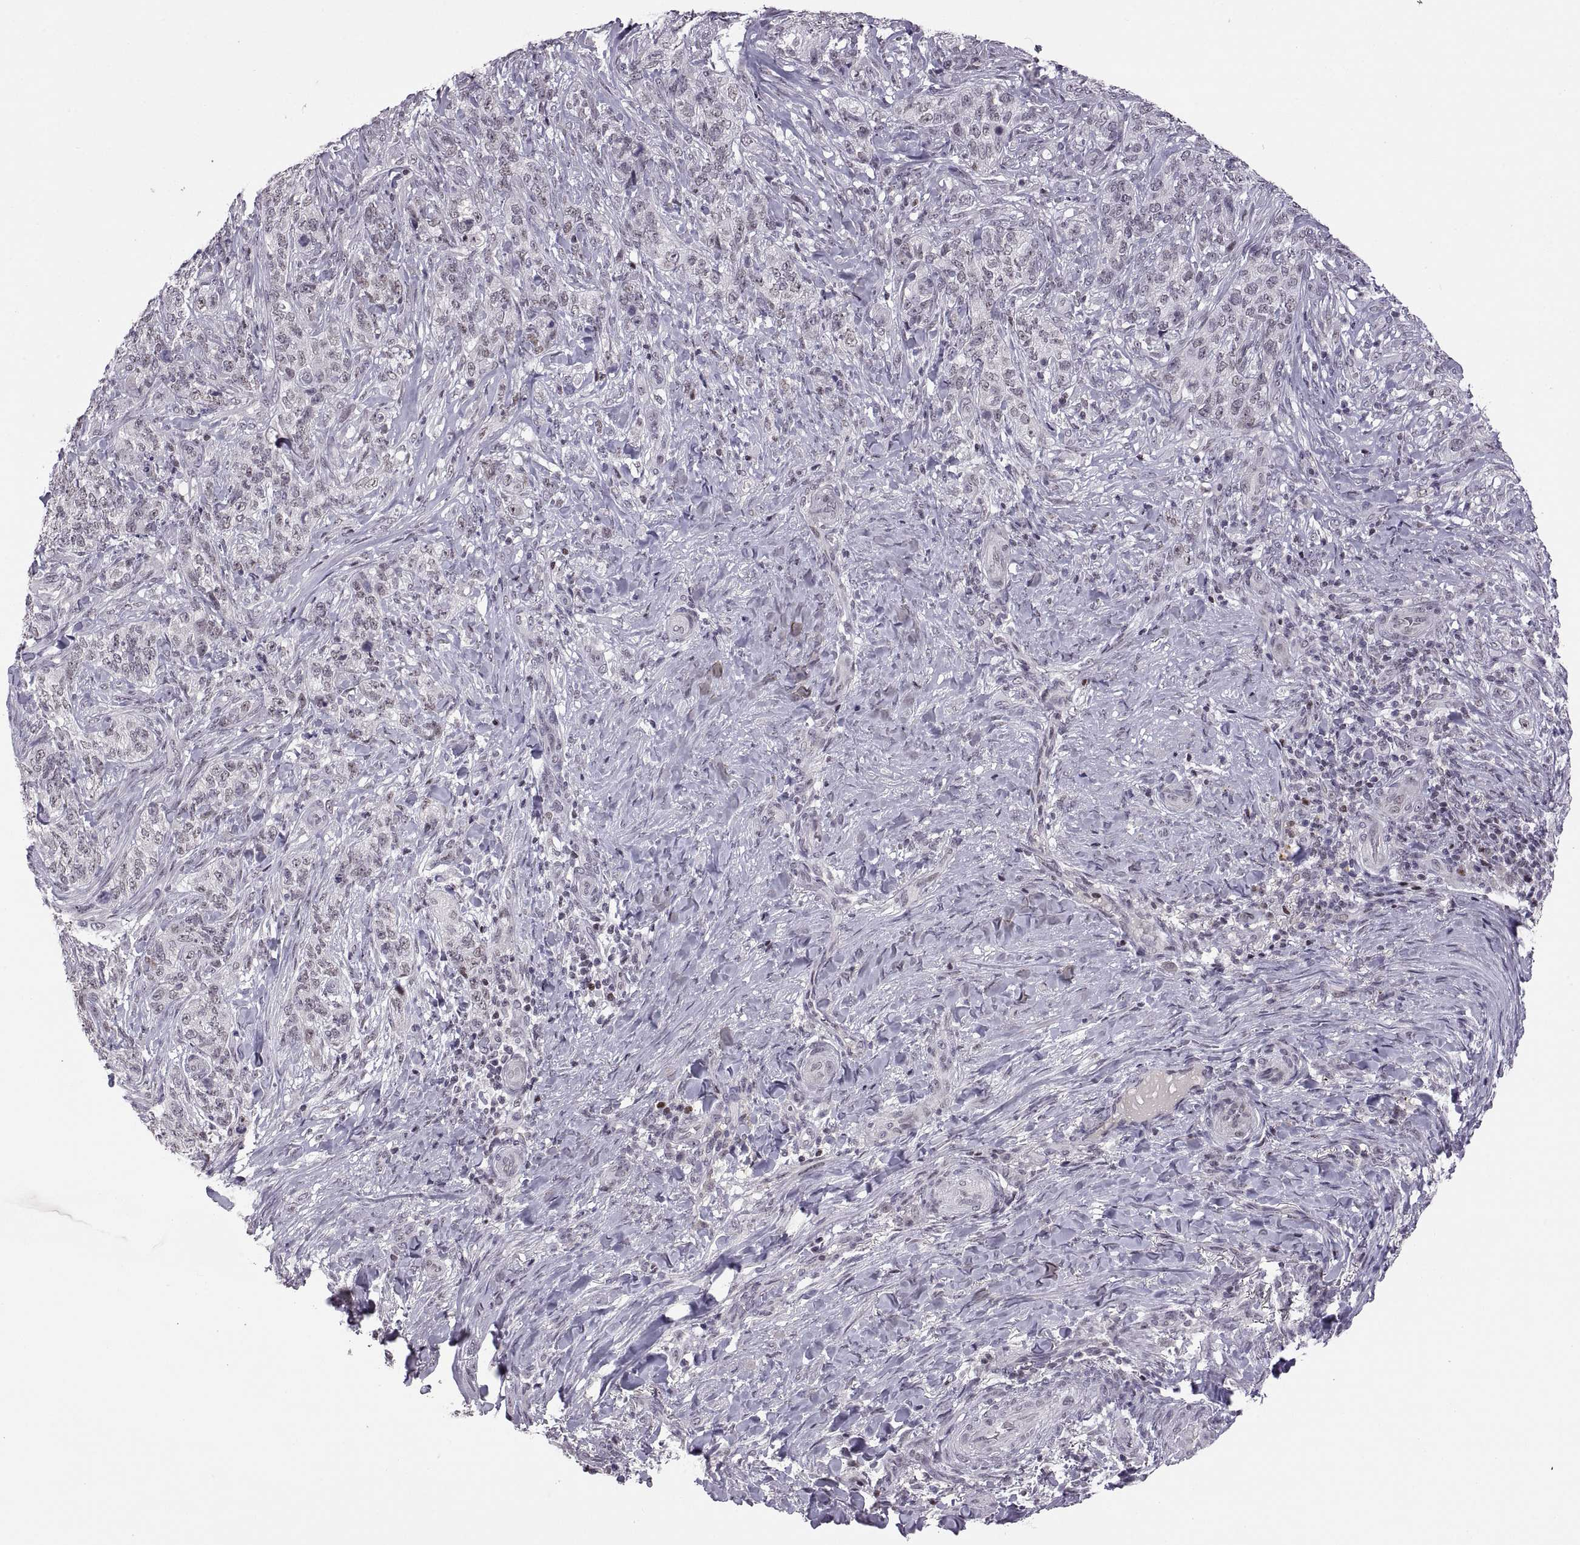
{"staining": {"intensity": "negative", "quantity": "none", "location": "none"}, "tissue": "skin cancer", "cell_type": "Tumor cells", "image_type": "cancer", "snomed": [{"axis": "morphology", "description": "Basal cell carcinoma"}, {"axis": "topography", "description": "Skin"}], "caption": "Immunohistochemical staining of human skin basal cell carcinoma demonstrates no significant positivity in tumor cells.", "gene": "NEK2", "patient": {"sex": "female", "age": 69}}